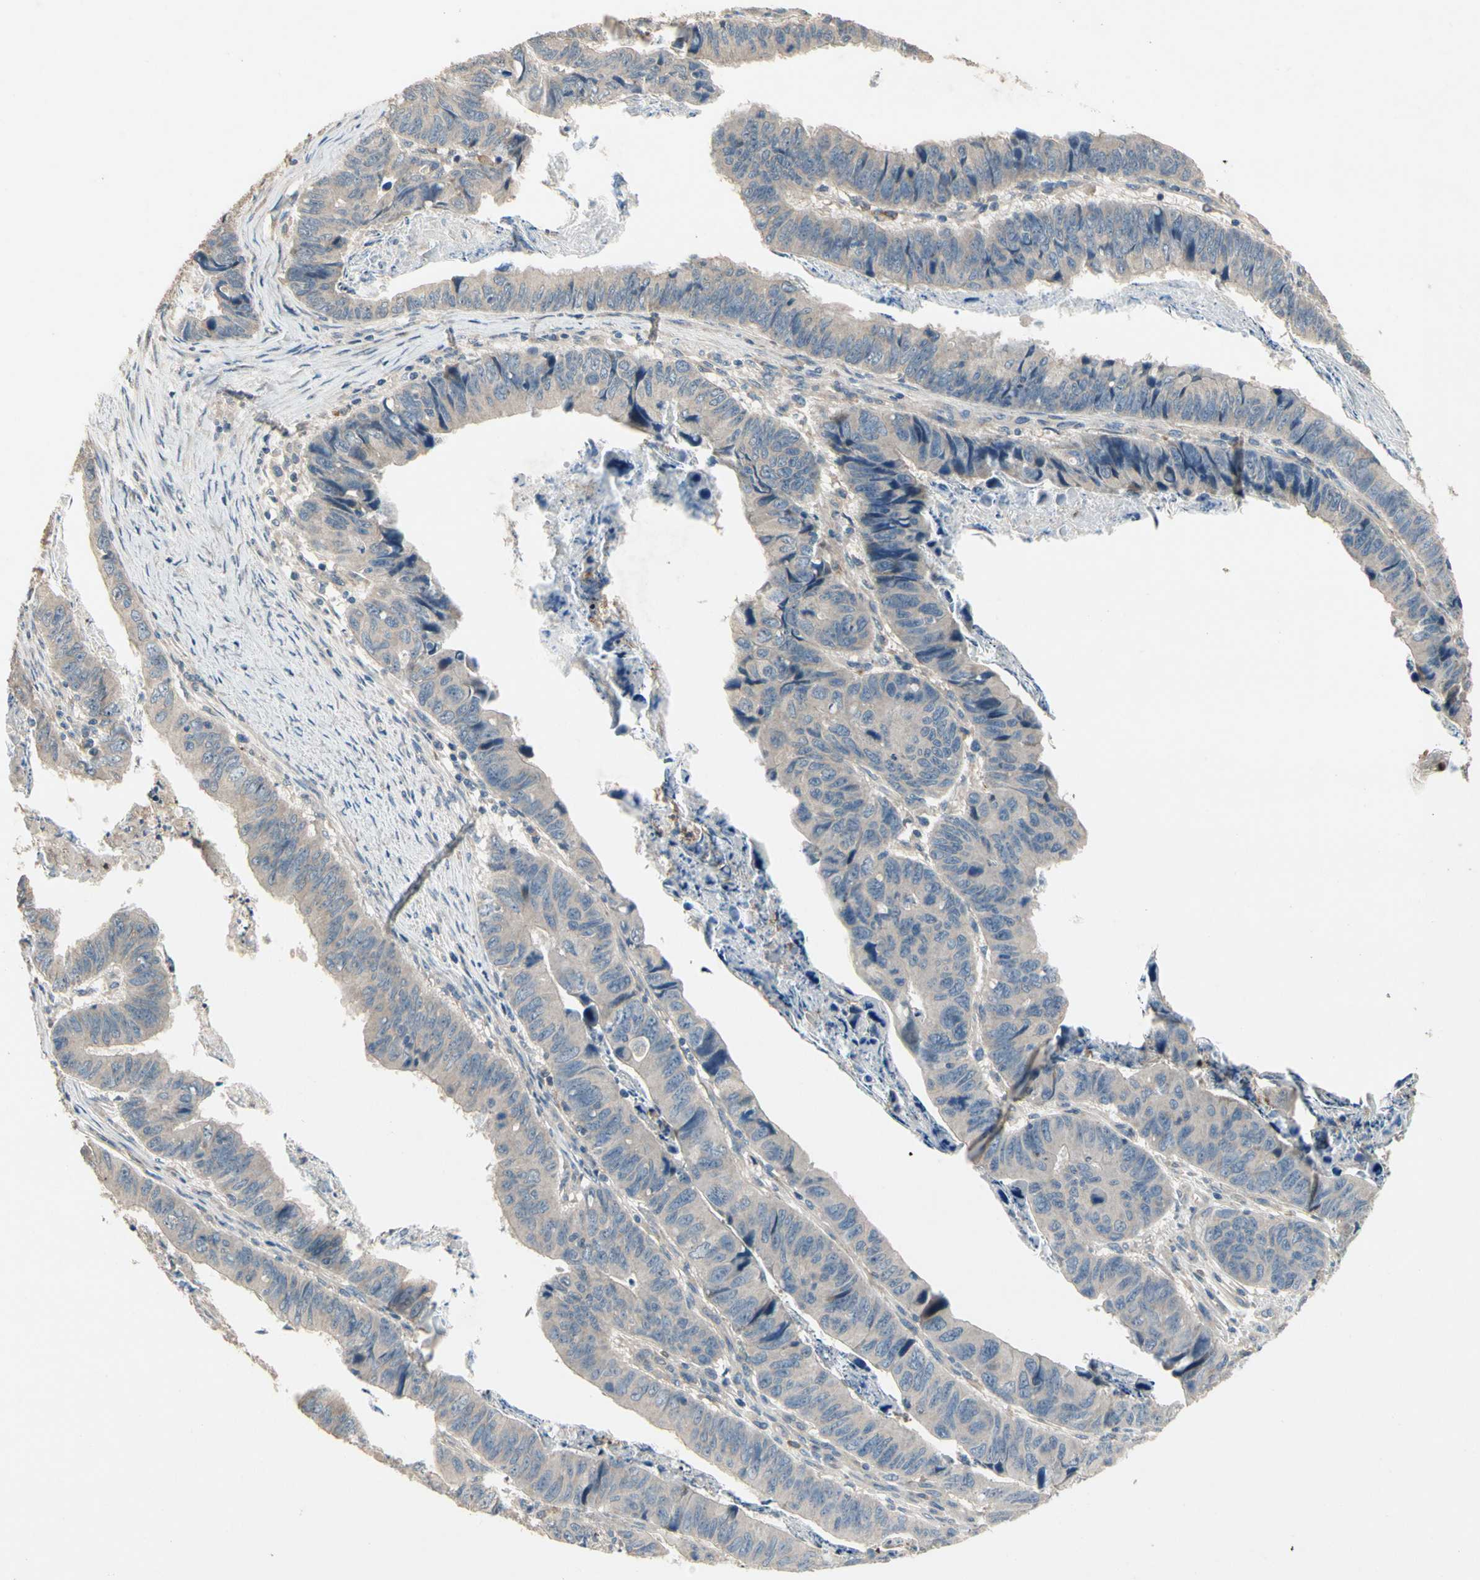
{"staining": {"intensity": "weak", "quantity": "25%-75%", "location": "cytoplasmic/membranous"}, "tissue": "stomach cancer", "cell_type": "Tumor cells", "image_type": "cancer", "snomed": [{"axis": "morphology", "description": "Adenocarcinoma, NOS"}, {"axis": "topography", "description": "Stomach, lower"}], "caption": "Stomach adenocarcinoma stained for a protein (brown) demonstrates weak cytoplasmic/membranous positive staining in approximately 25%-75% of tumor cells.", "gene": "SIGLEC5", "patient": {"sex": "male", "age": 77}}